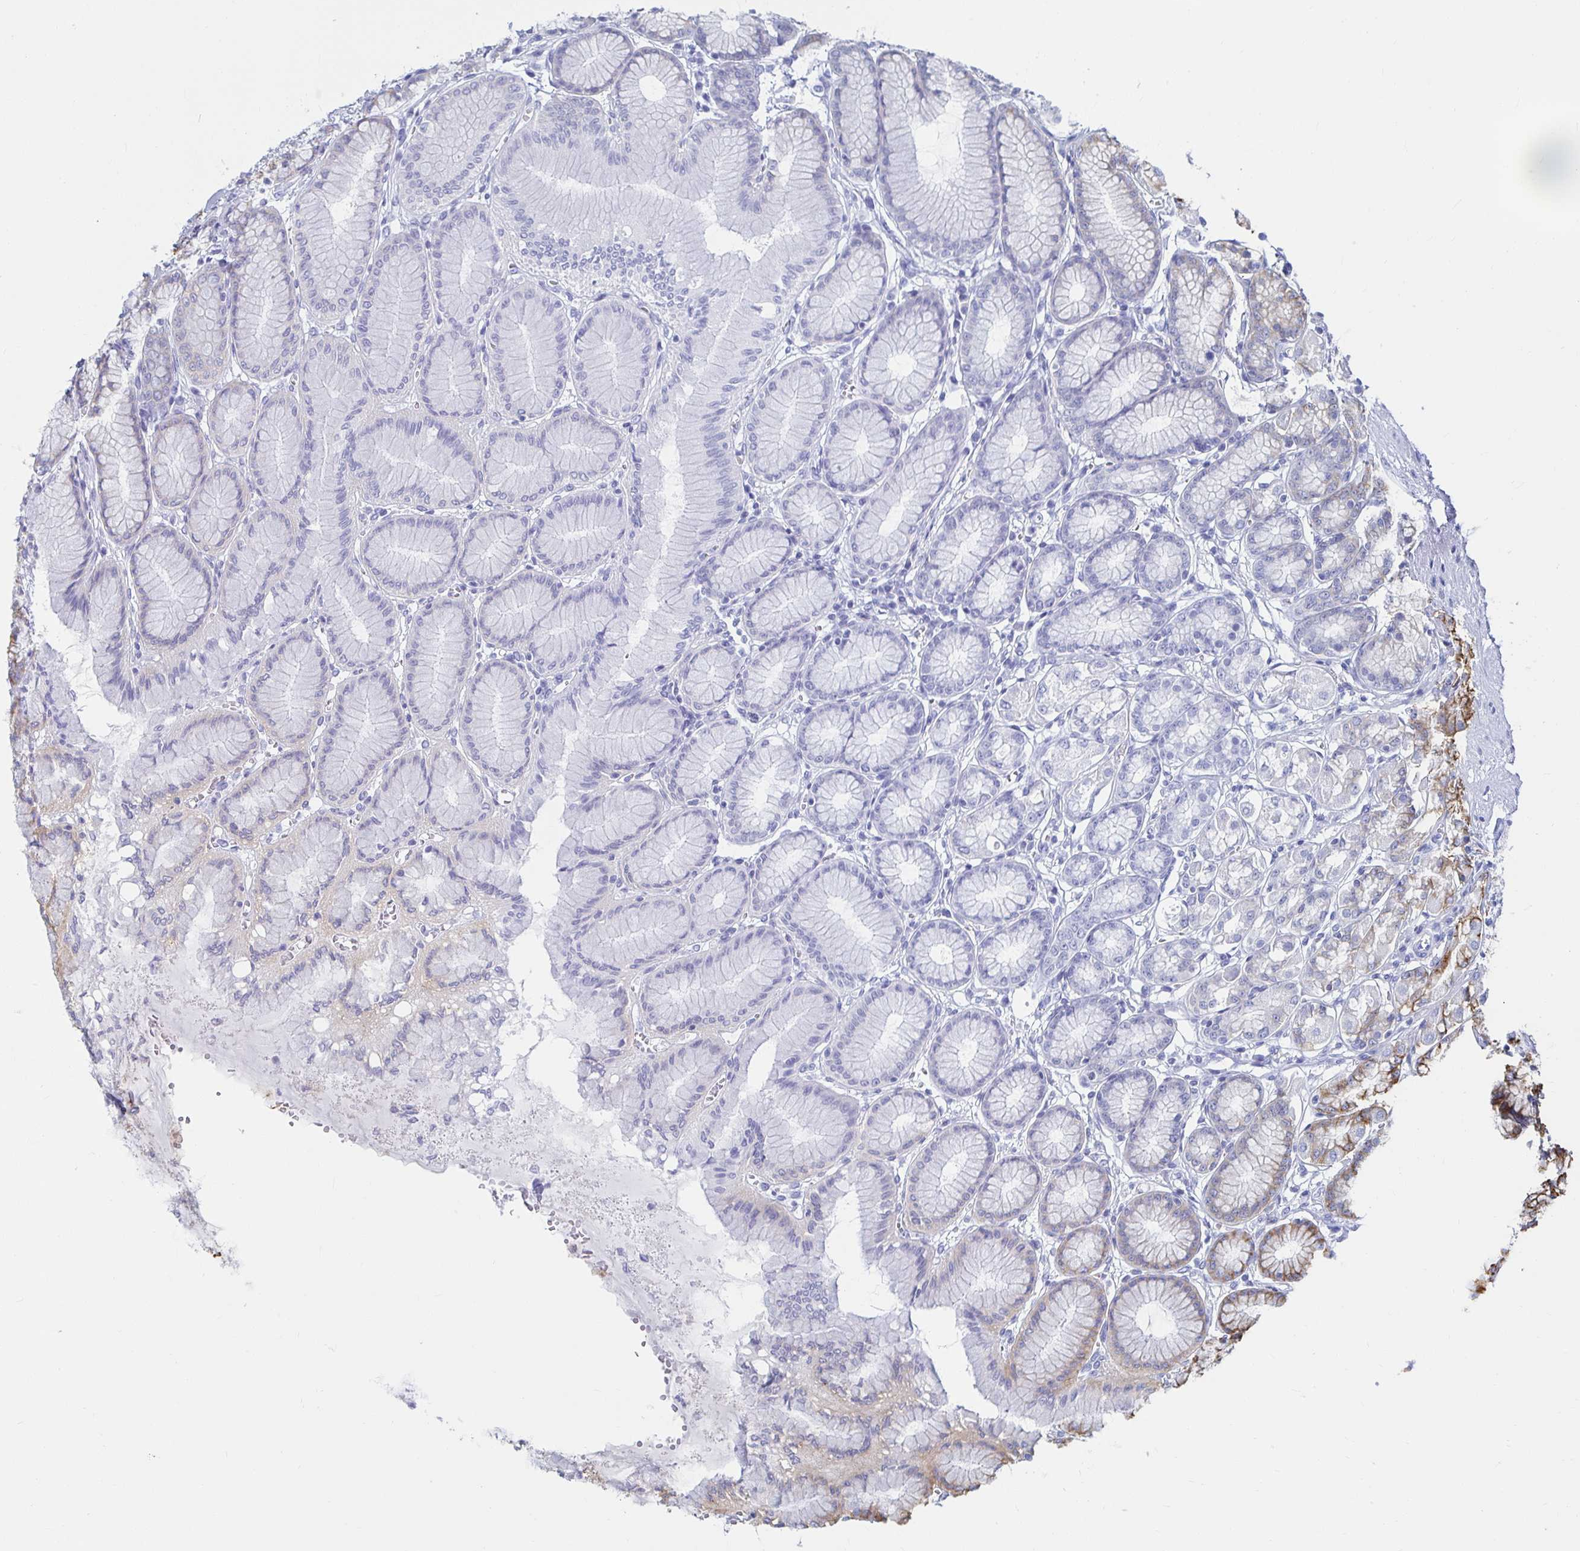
{"staining": {"intensity": "strong", "quantity": "25%-75%", "location": "cytoplasmic/membranous"}, "tissue": "stomach", "cell_type": "Glandular cells", "image_type": "normal", "snomed": [{"axis": "morphology", "description": "Normal tissue, NOS"}, {"axis": "topography", "description": "Stomach"}, {"axis": "topography", "description": "Stomach, lower"}], "caption": "Strong cytoplasmic/membranous staining is present in about 25%-75% of glandular cells in unremarkable stomach. (DAB (3,3'-diaminobenzidine) IHC with brightfield microscopy, high magnification).", "gene": "CA9", "patient": {"sex": "male", "age": 76}}